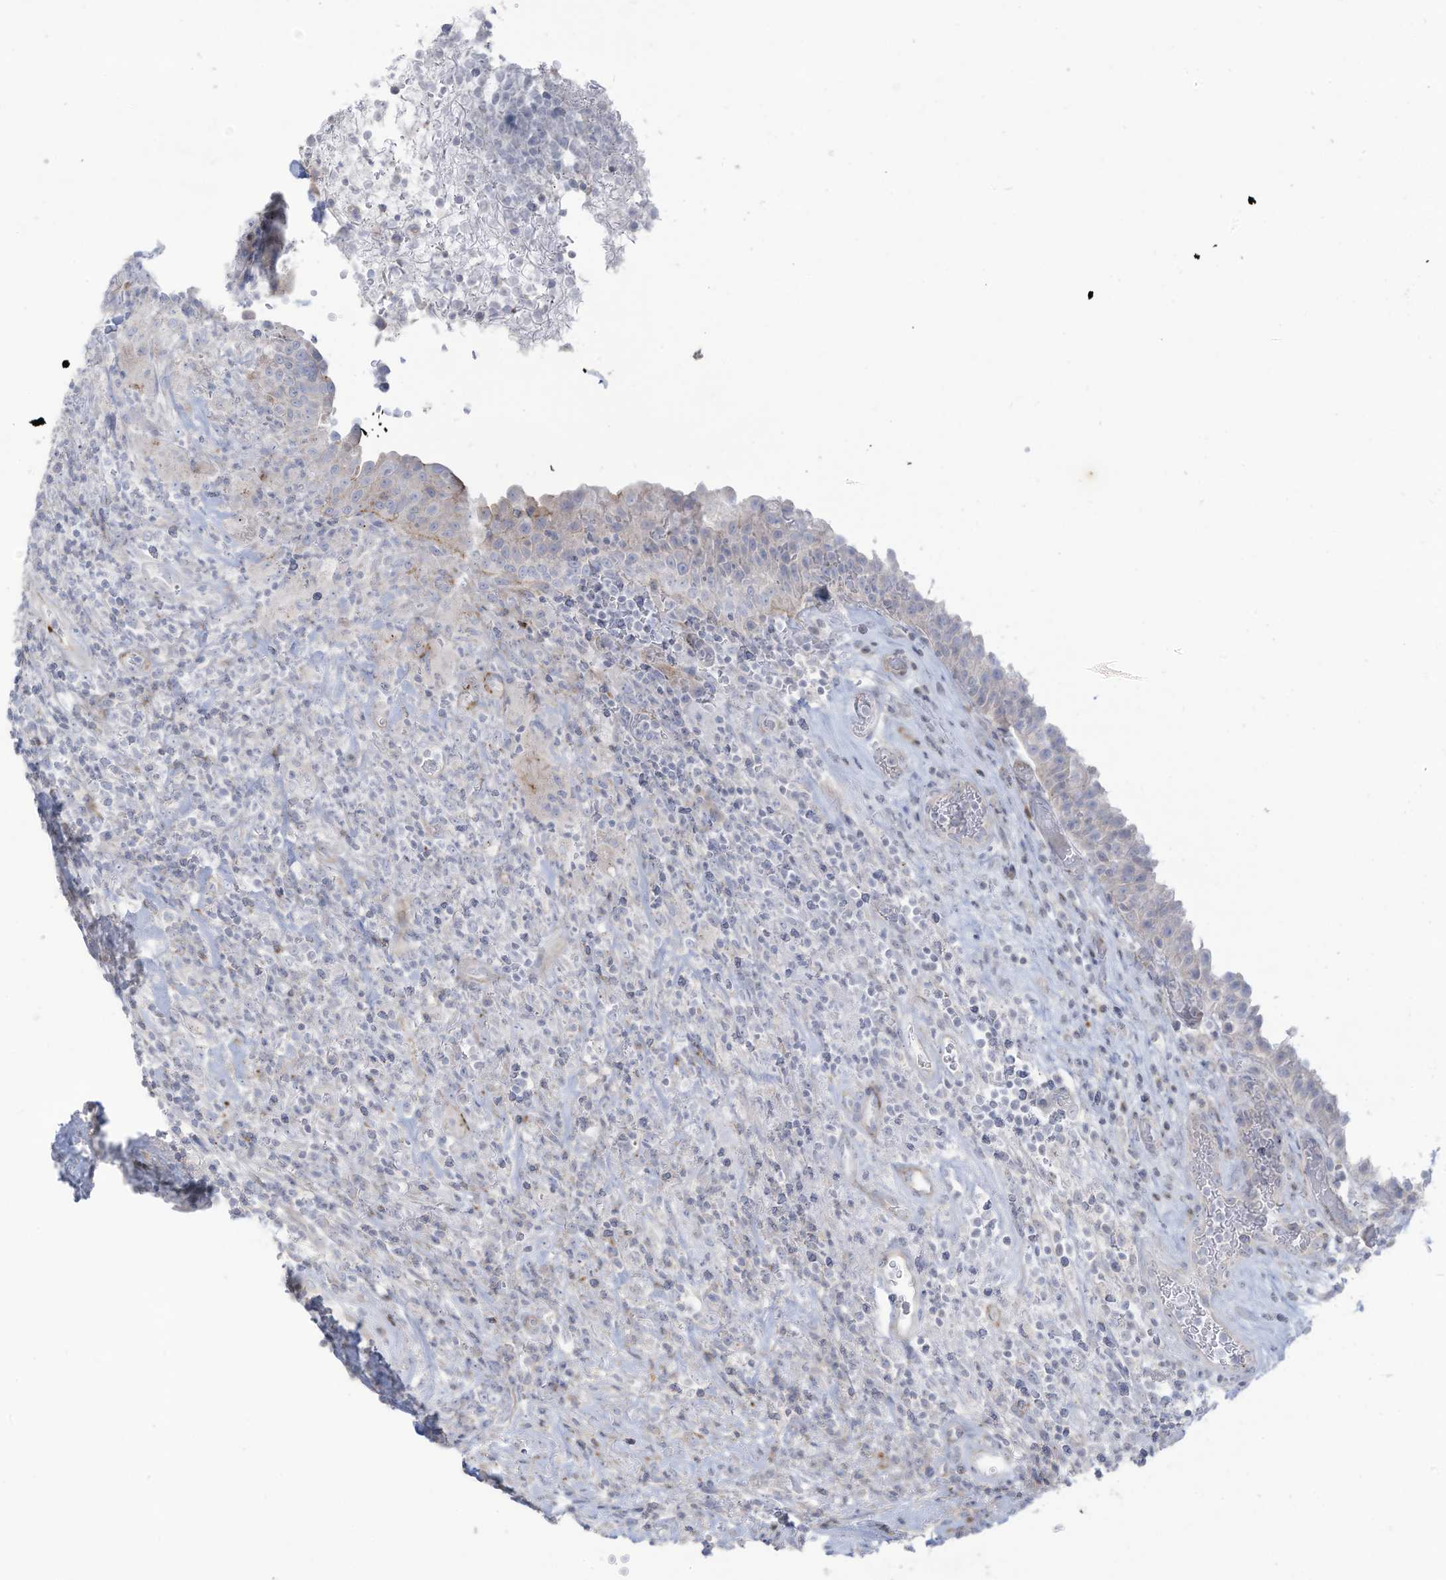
{"staining": {"intensity": "negative", "quantity": "none", "location": "none"}, "tissue": "urinary bladder", "cell_type": "Urothelial cells", "image_type": "normal", "snomed": [{"axis": "morphology", "description": "Normal tissue, NOS"}, {"axis": "morphology", "description": "Inflammation, NOS"}, {"axis": "topography", "description": "Urinary bladder"}], "caption": "Urothelial cells show no significant protein expression in benign urinary bladder. (Stains: DAB immunohistochemistry (IHC) with hematoxylin counter stain, Microscopy: brightfield microscopy at high magnification).", "gene": "THNSL2", "patient": {"sex": "female", "age": 75}}